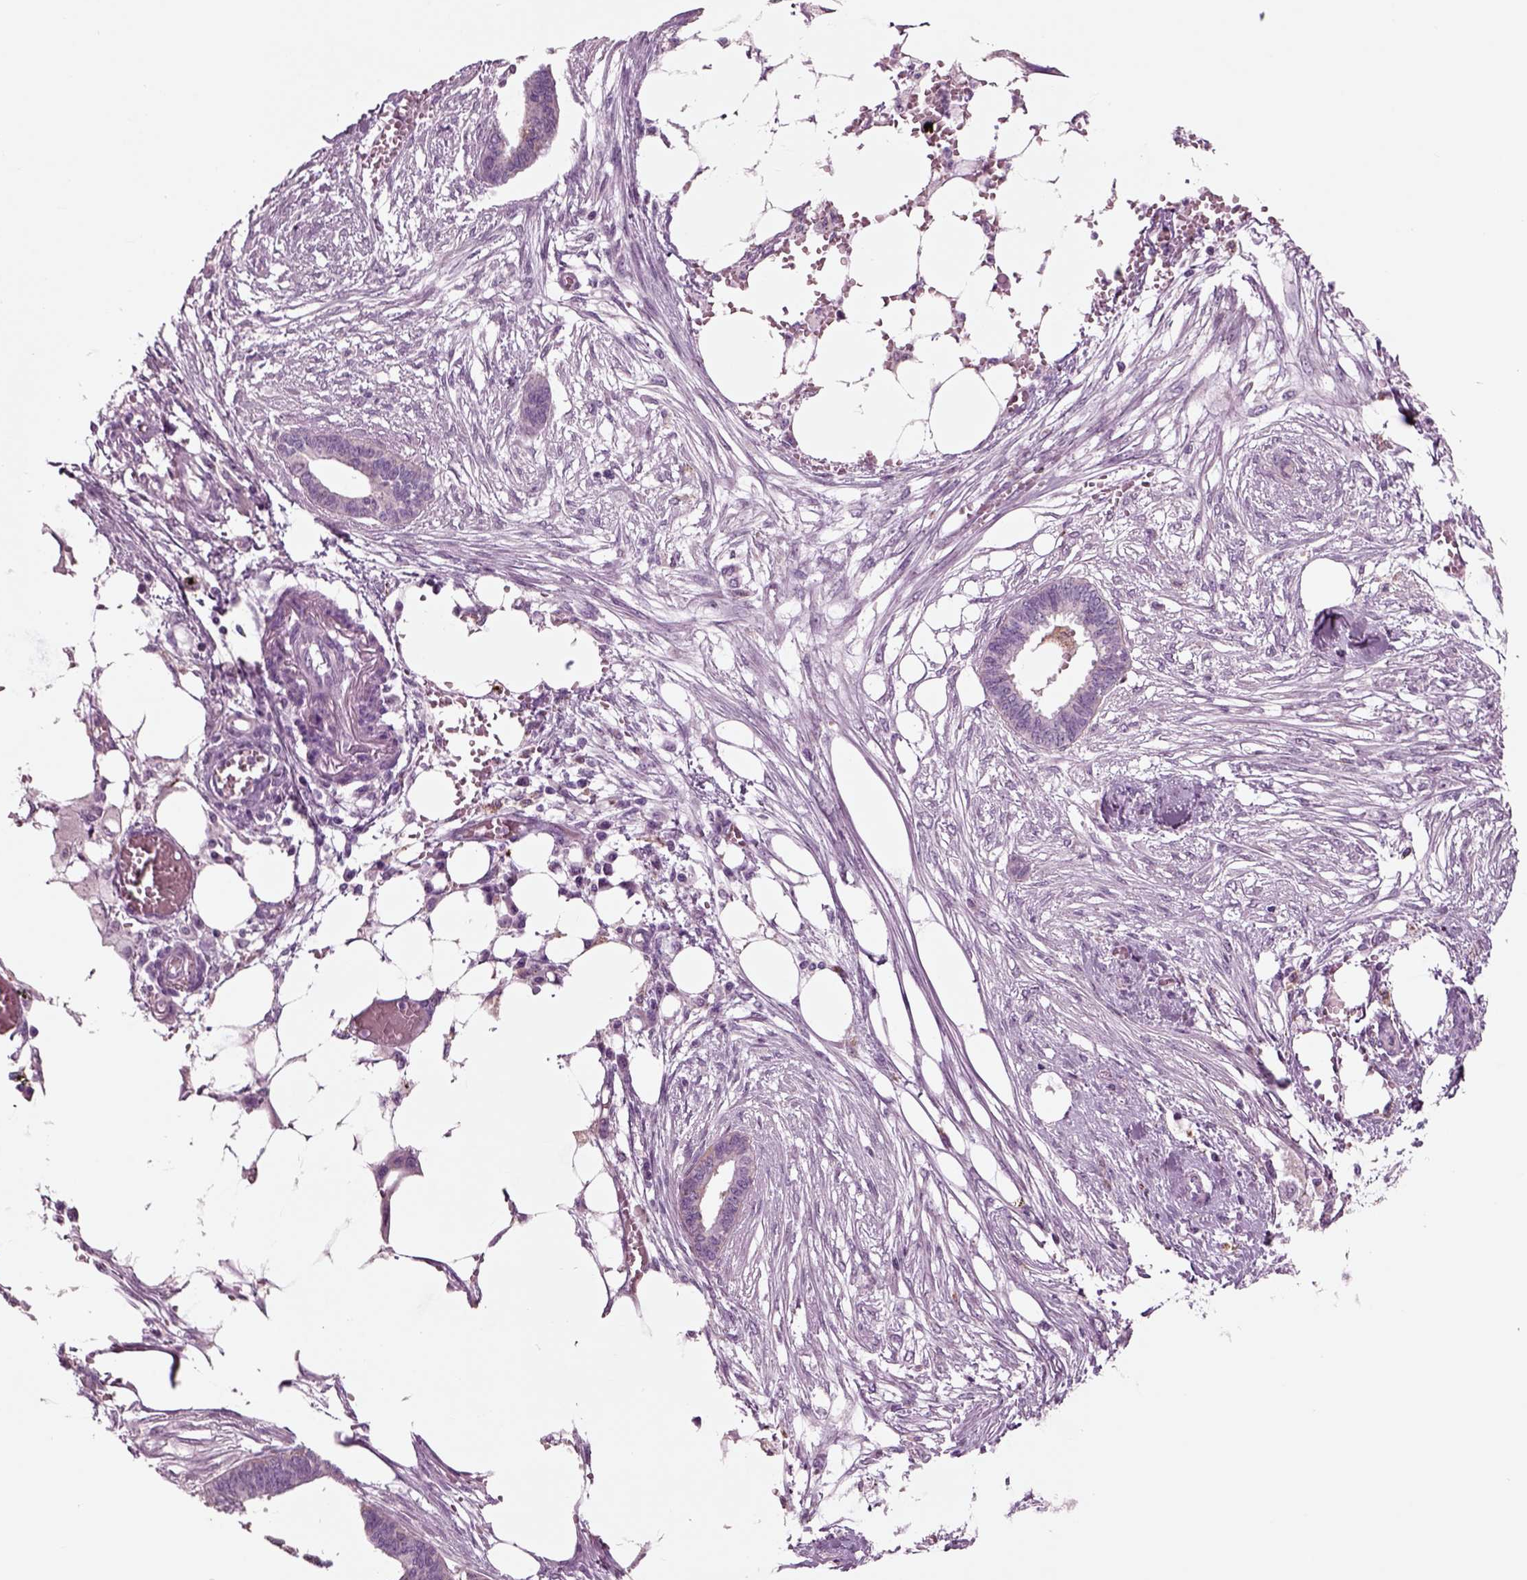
{"staining": {"intensity": "negative", "quantity": "none", "location": "none"}, "tissue": "endometrial cancer", "cell_type": "Tumor cells", "image_type": "cancer", "snomed": [{"axis": "morphology", "description": "Adenocarcinoma, NOS"}, {"axis": "morphology", "description": "Adenocarcinoma, metastatic, NOS"}, {"axis": "topography", "description": "Adipose tissue"}, {"axis": "topography", "description": "Endometrium"}], "caption": "Tumor cells show no significant positivity in endometrial cancer.", "gene": "CHGB", "patient": {"sex": "female", "age": 67}}